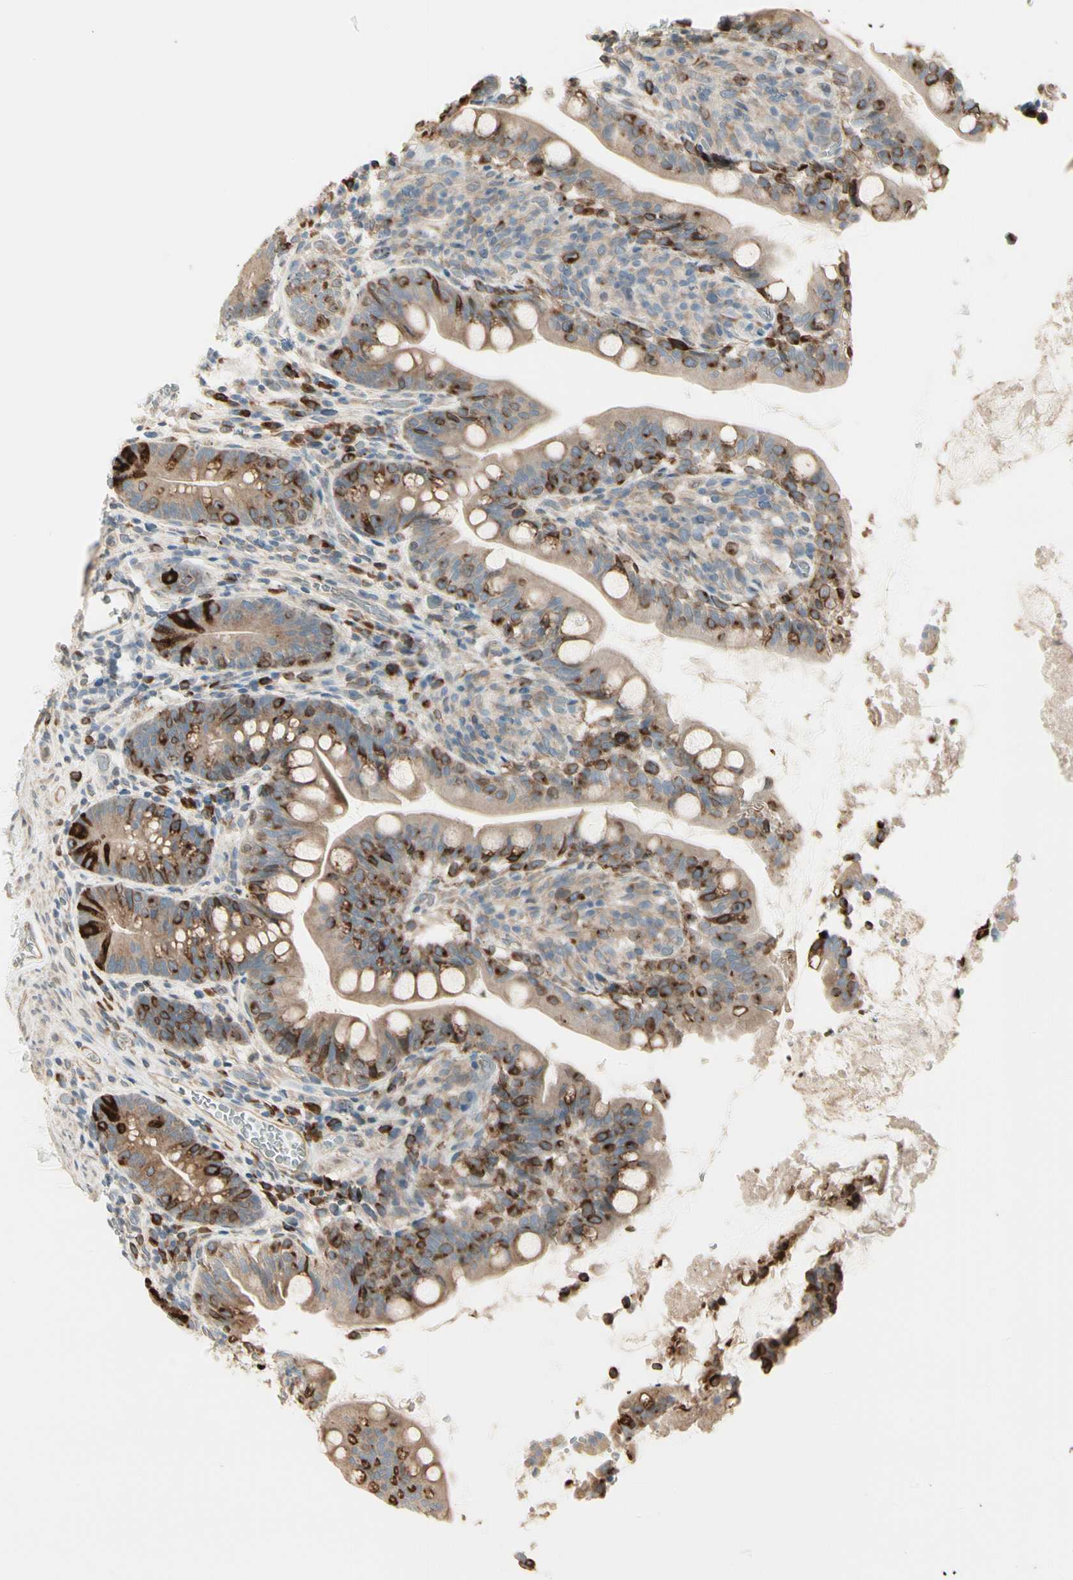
{"staining": {"intensity": "strong", "quantity": "<25%", "location": "cytoplasmic/membranous"}, "tissue": "small intestine", "cell_type": "Glandular cells", "image_type": "normal", "snomed": [{"axis": "morphology", "description": "Normal tissue, NOS"}, {"axis": "topography", "description": "Small intestine"}], "caption": "Immunohistochemistry (IHC) histopathology image of unremarkable small intestine stained for a protein (brown), which shows medium levels of strong cytoplasmic/membranous positivity in approximately <25% of glandular cells.", "gene": "NUCB2", "patient": {"sex": "female", "age": 56}}